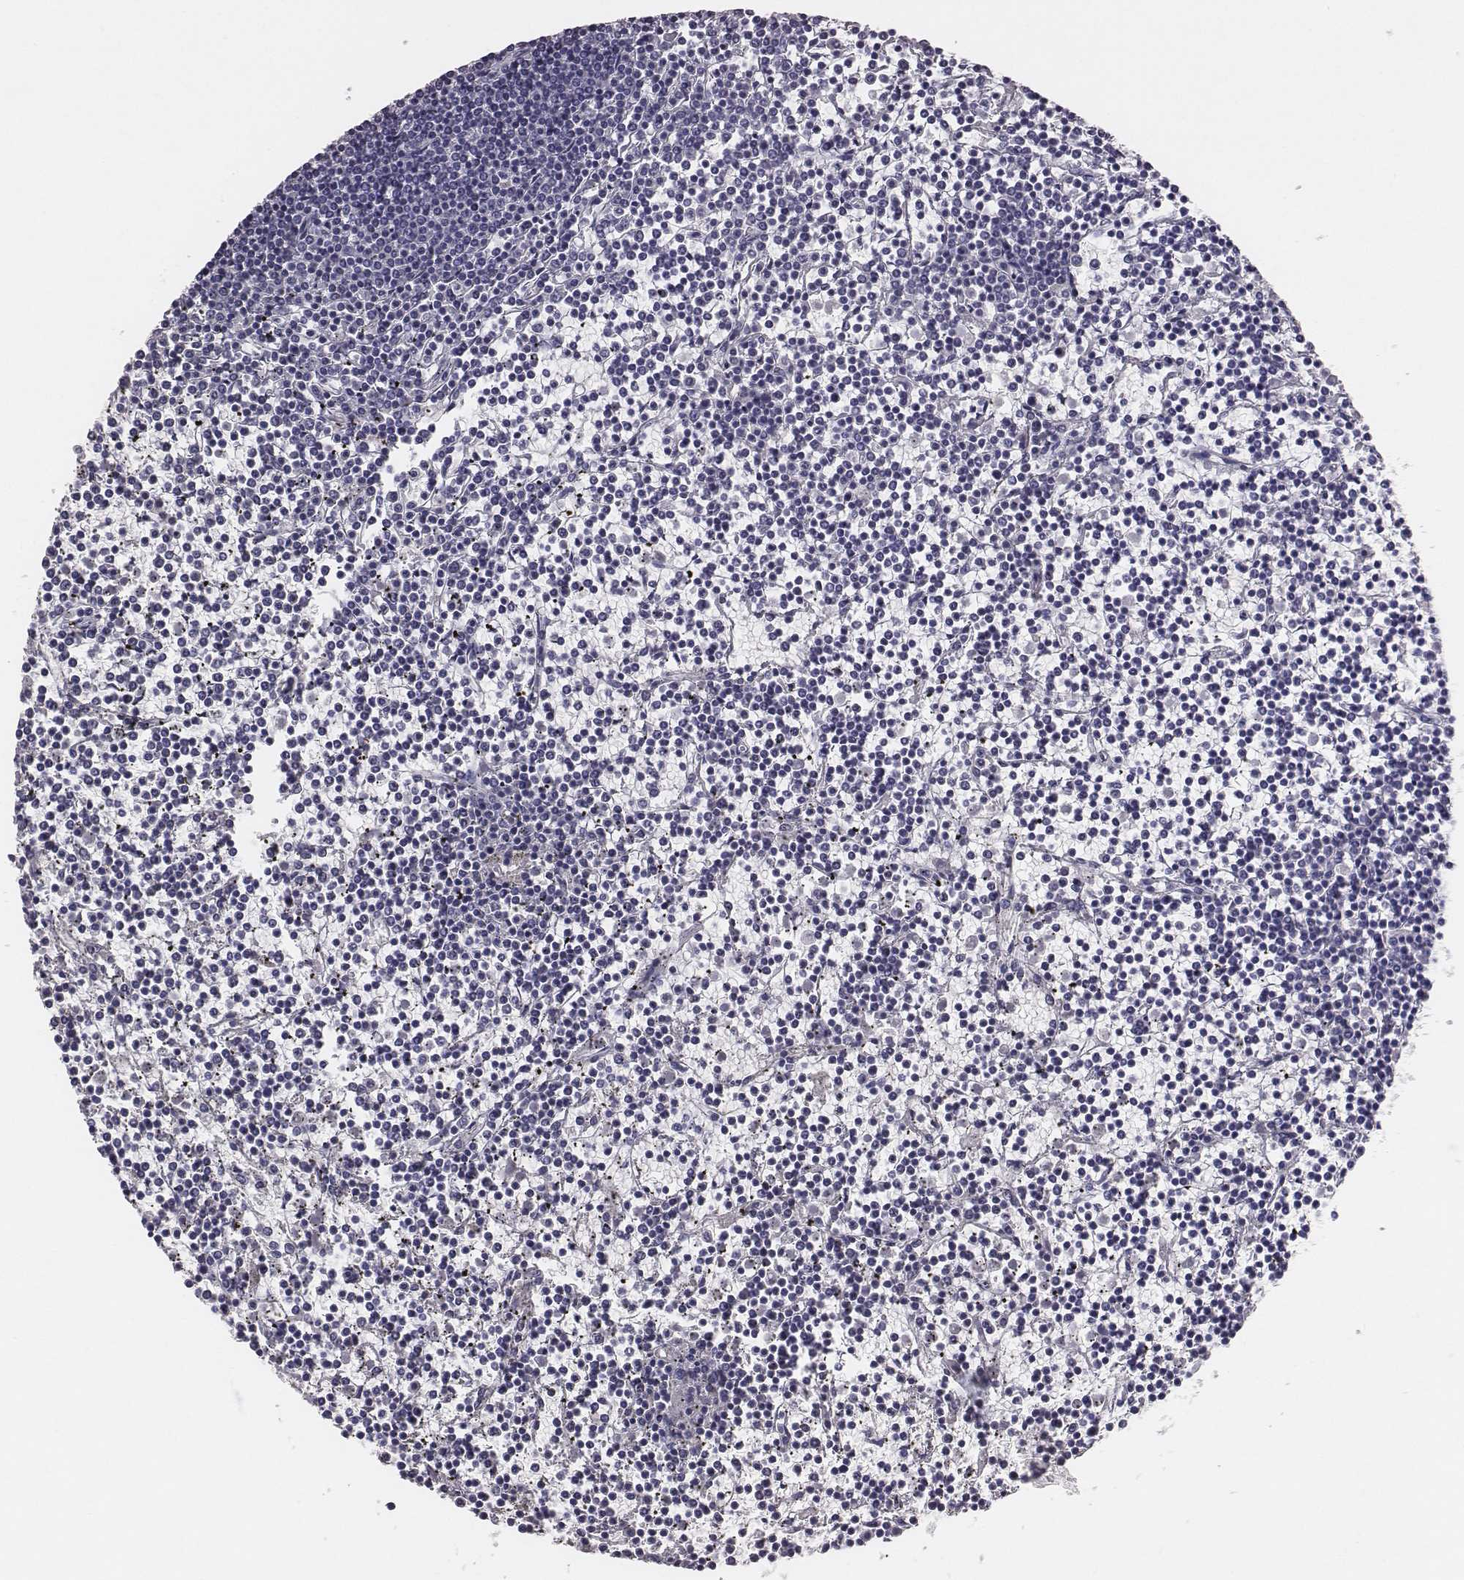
{"staining": {"intensity": "negative", "quantity": "none", "location": "none"}, "tissue": "lymphoma", "cell_type": "Tumor cells", "image_type": "cancer", "snomed": [{"axis": "morphology", "description": "Malignant lymphoma, non-Hodgkin's type, Low grade"}, {"axis": "topography", "description": "Spleen"}], "caption": "A micrograph of lymphoma stained for a protein exhibits no brown staining in tumor cells.", "gene": "EN1", "patient": {"sex": "female", "age": 19}}